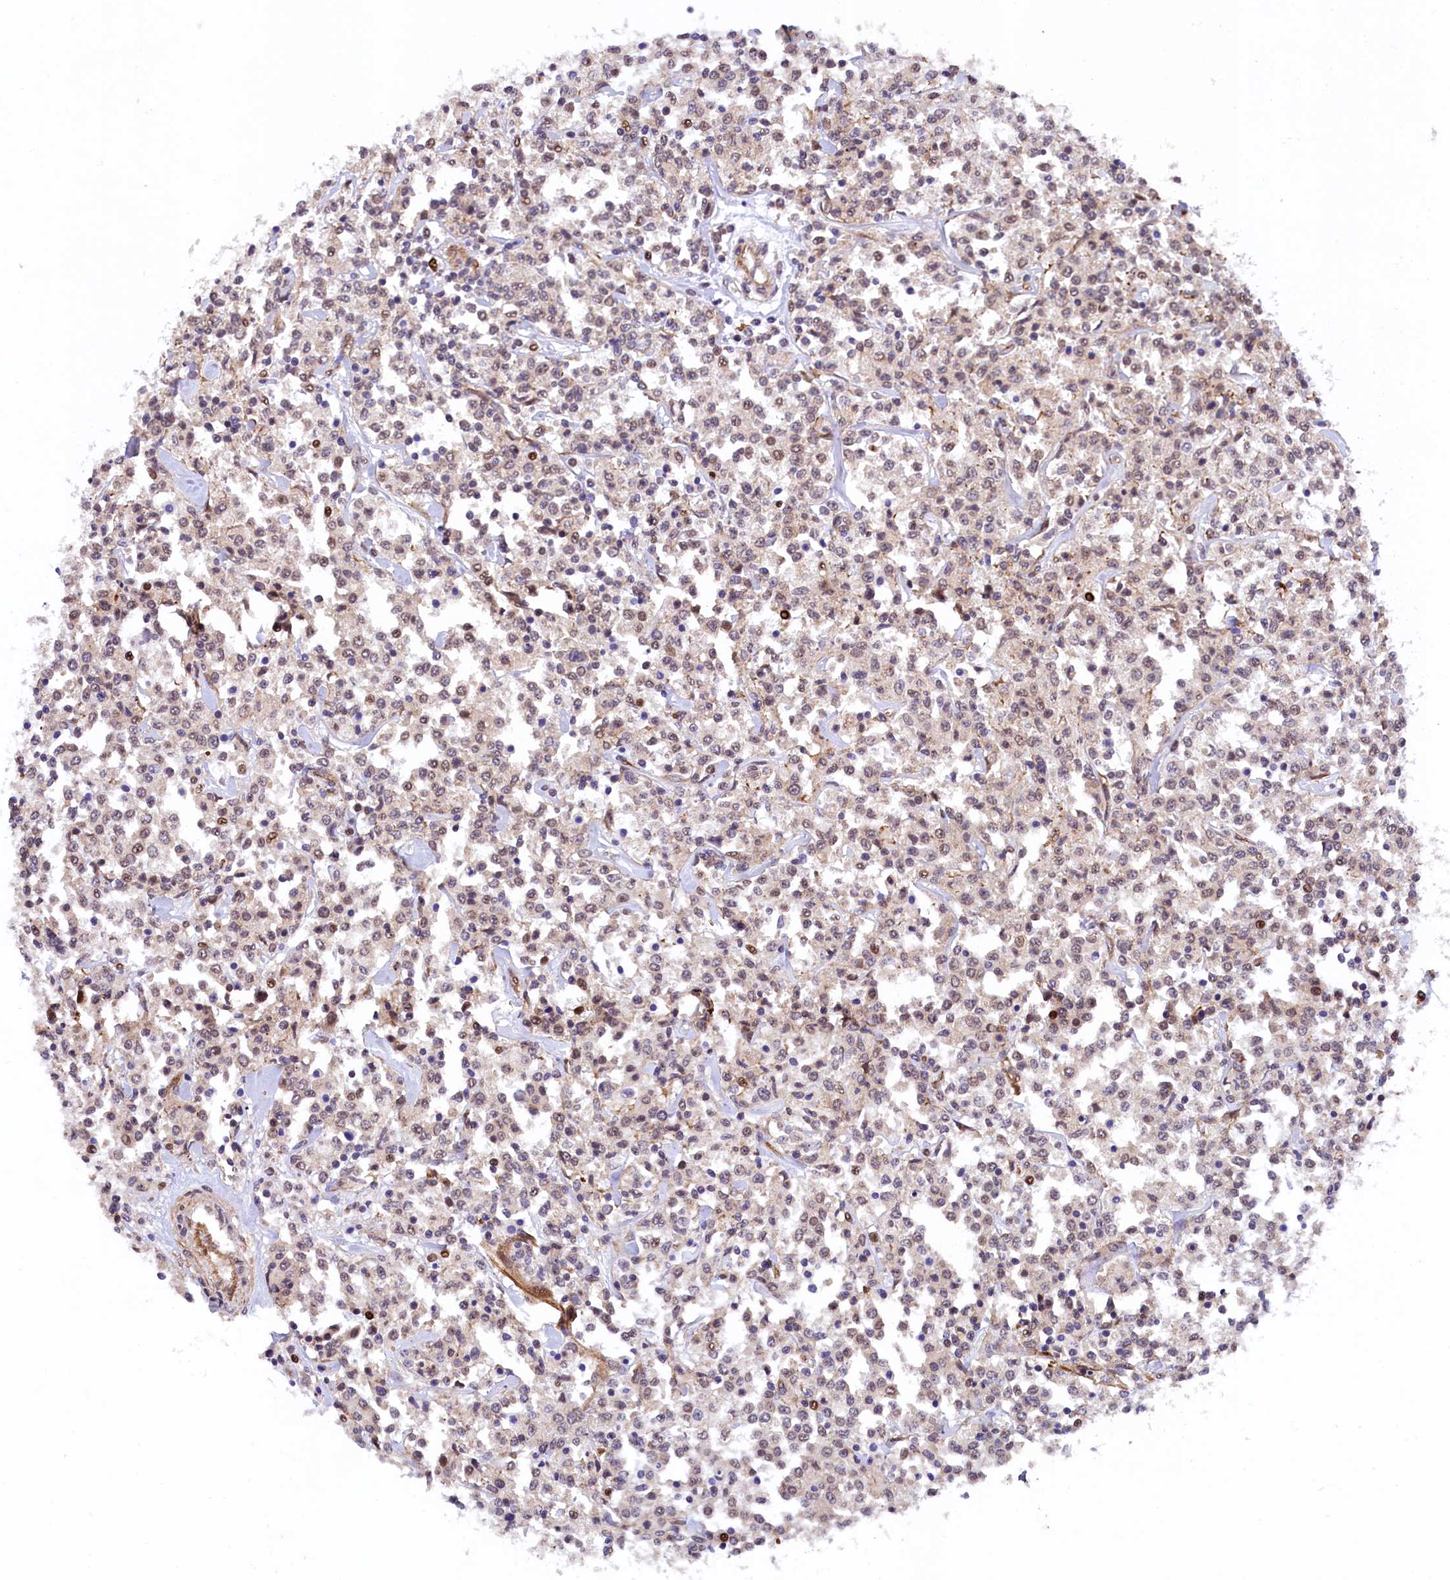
{"staining": {"intensity": "weak", "quantity": "25%-75%", "location": "nuclear"}, "tissue": "lymphoma", "cell_type": "Tumor cells", "image_type": "cancer", "snomed": [{"axis": "morphology", "description": "Malignant lymphoma, non-Hodgkin's type, Low grade"}, {"axis": "topography", "description": "Small intestine"}], "caption": "This image displays immunohistochemistry staining of low-grade malignant lymphoma, non-Hodgkin's type, with low weak nuclear positivity in approximately 25%-75% of tumor cells.", "gene": "ARL14EP", "patient": {"sex": "female", "age": 59}}